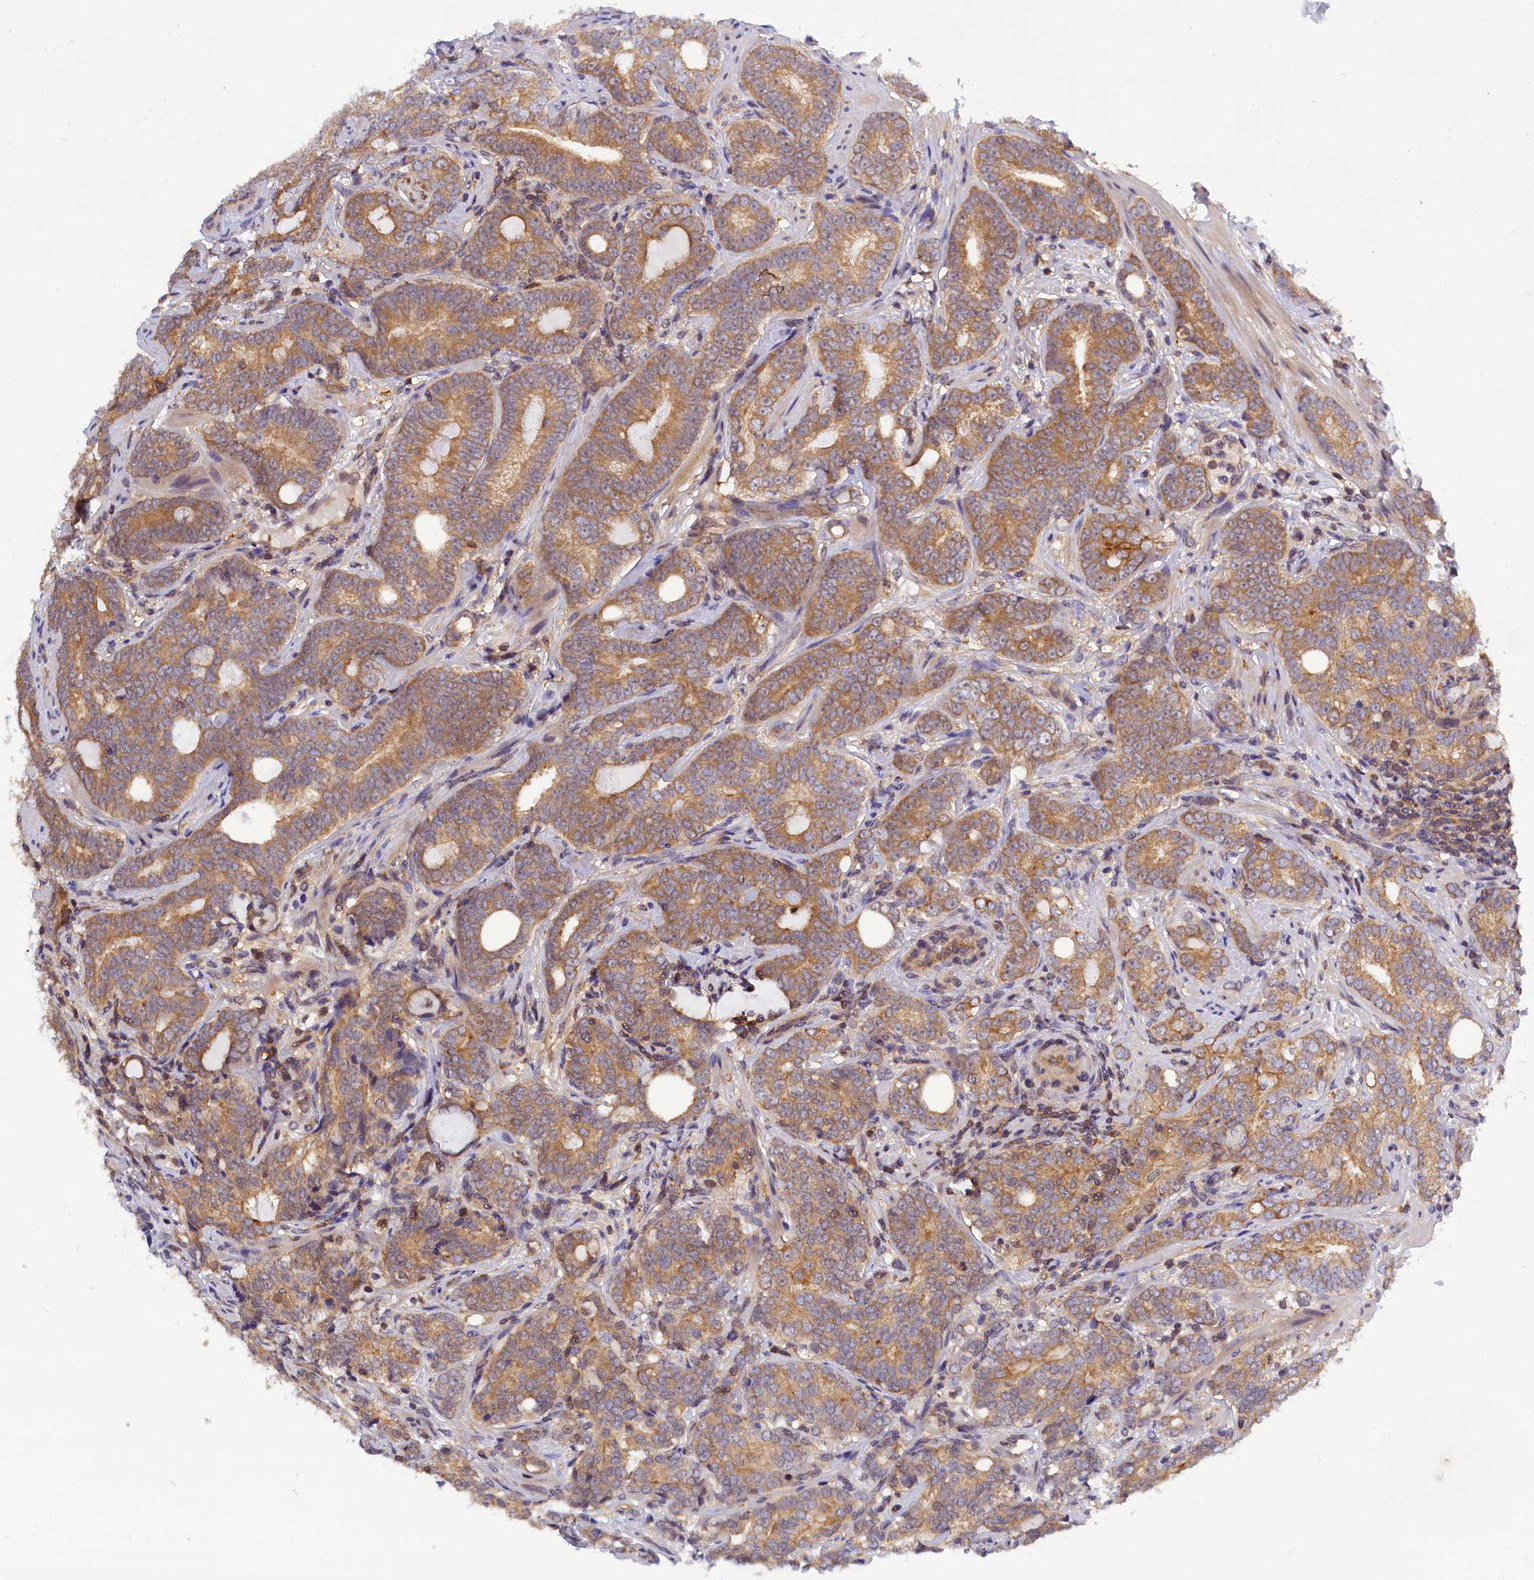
{"staining": {"intensity": "moderate", "quantity": ">75%", "location": "cytoplasmic/membranous"}, "tissue": "prostate cancer", "cell_type": "Tumor cells", "image_type": "cancer", "snomed": [{"axis": "morphology", "description": "Adenocarcinoma, High grade"}, {"axis": "topography", "description": "Prostate"}], "caption": "Immunohistochemical staining of prostate cancer reveals medium levels of moderate cytoplasmic/membranous positivity in about >75% of tumor cells.", "gene": "TBCB", "patient": {"sex": "male", "age": 64}}